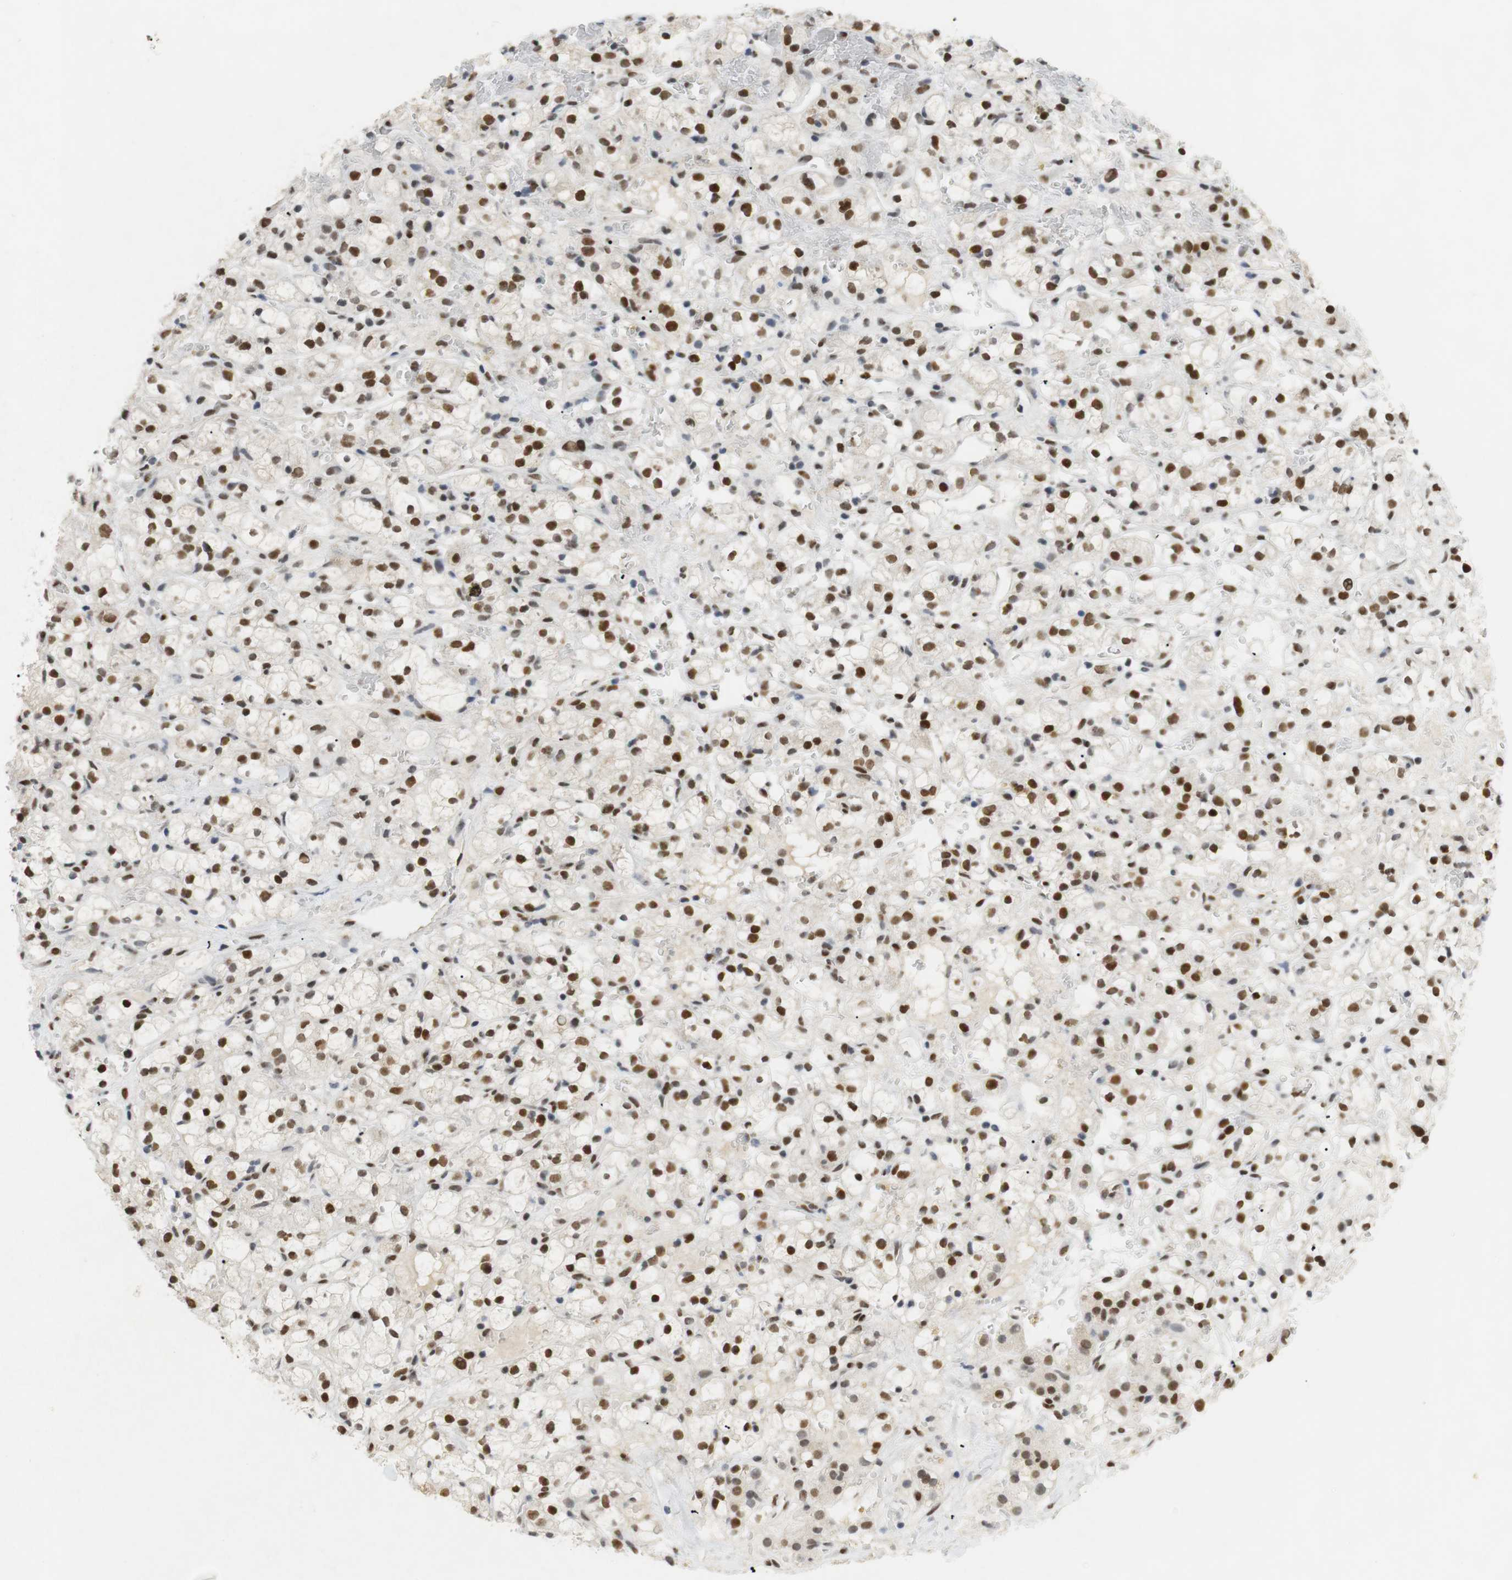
{"staining": {"intensity": "strong", "quantity": ">75%", "location": "nuclear"}, "tissue": "renal cancer", "cell_type": "Tumor cells", "image_type": "cancer", "snomed": [{"axis": "morphology", "description": "Adenocarcinoma, NOS"}, {"axis": "topography", "description": "Kidney"}], "caption": "Strong nuclear protein expression is seen in approximately >75% of tumor cells in renal cancer (adenocarcinoma).", "gene": "BMI1", "patient": {"sex": "male", "age": 61}}